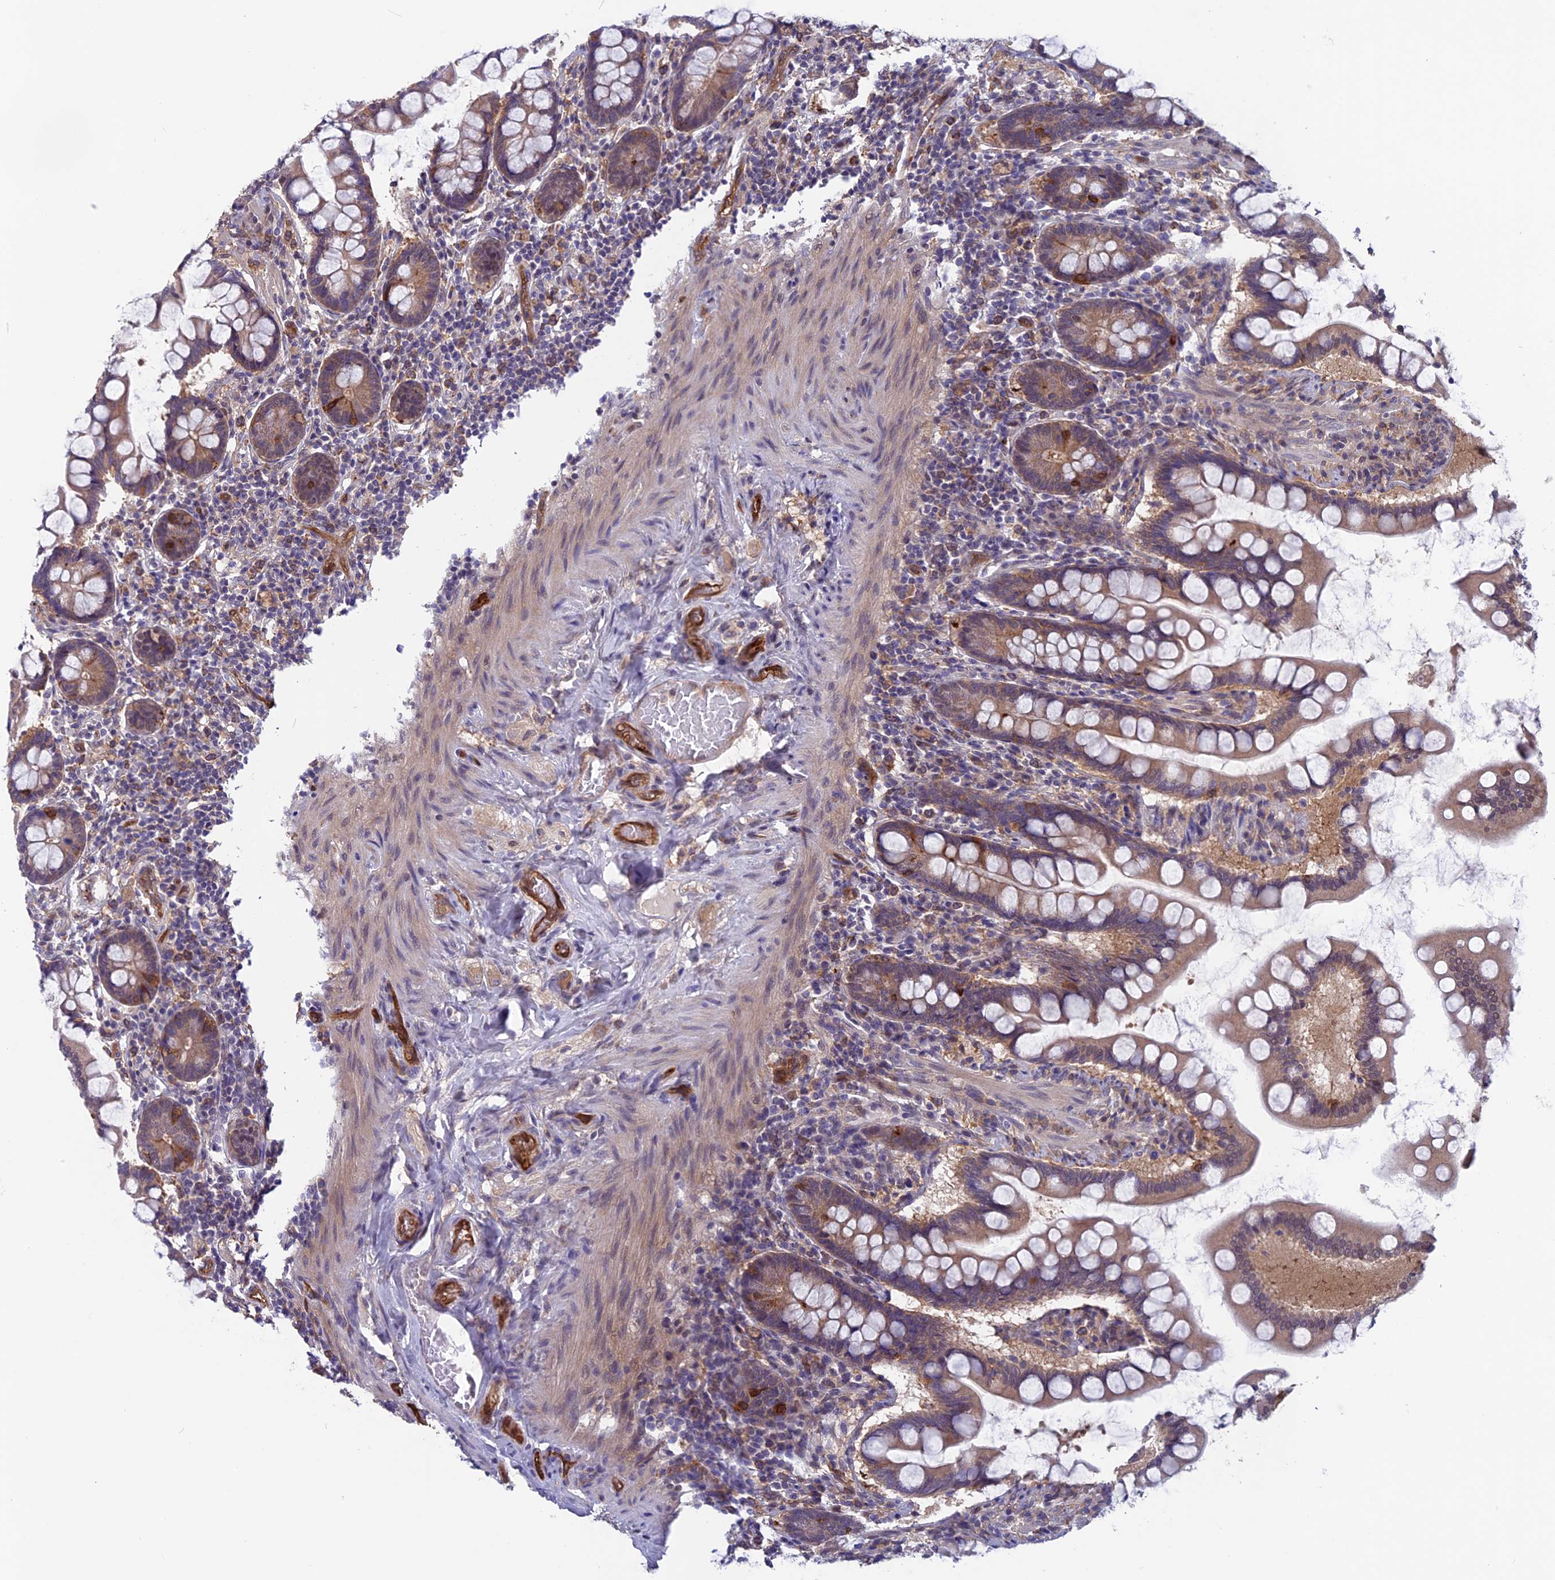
{"staining": {"intensity": "moderate", "quantity": ">75%", "location": "cytoplasmic/membranous"}, "tissue": "small intestine", "cell_type": "Glandular cells", "image_type": "normal", "snomed": [{"axis": "morphology", "description": "Normal tissue, NOS"}, {"axis": "topography", "description": "Small intestine"}], "caption": "Approximately >75% of glandular cells in benign small intestine reveal moderate cytoplasmic/membranous protein expression as visualized by brown immunohistochemical staining.", "gene": "MAST2", "patient": {"sex": "male", "age": 41}}